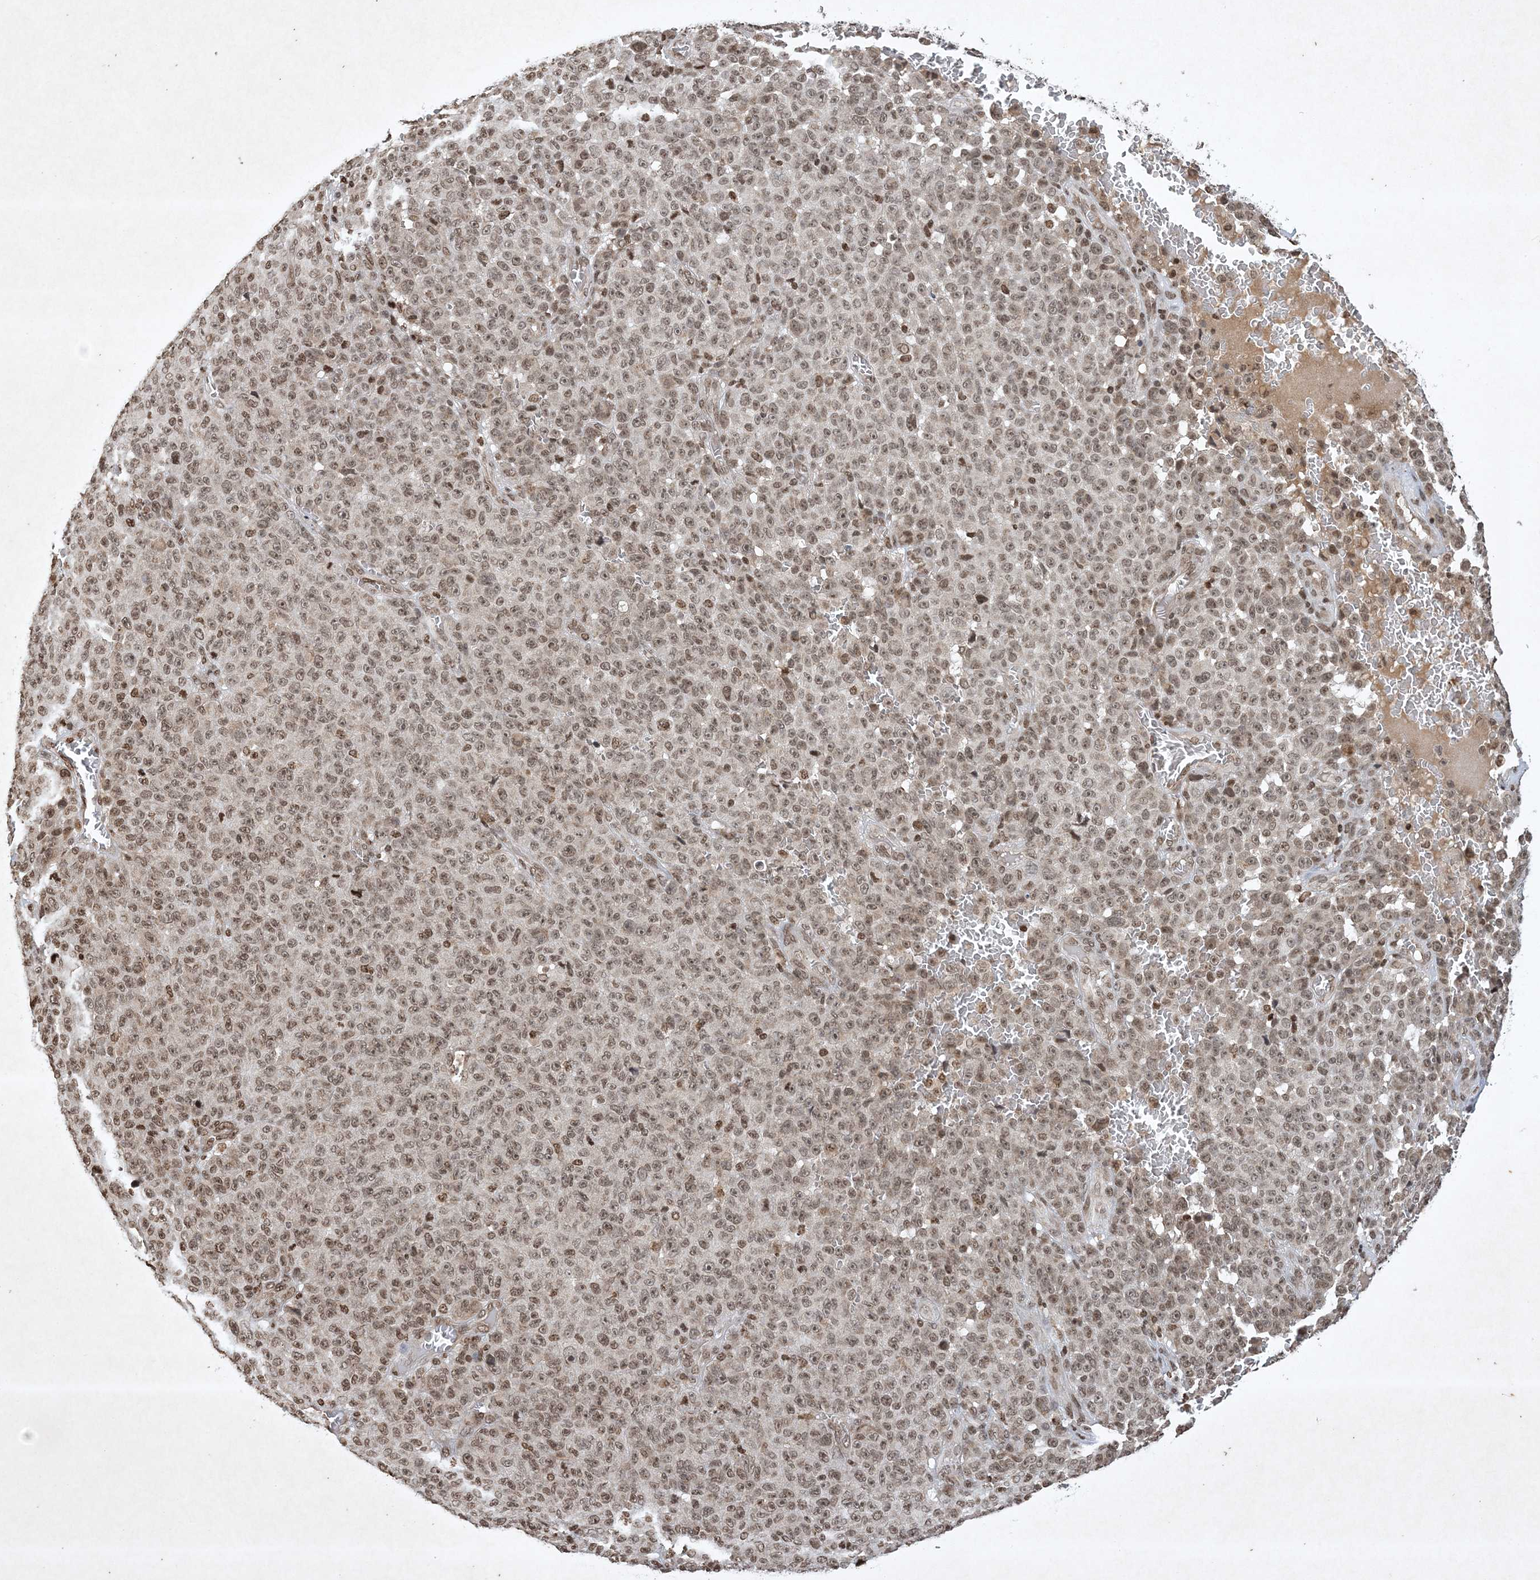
{"staining": {"intensity": "moderate", "quantity": ">75%", "location": "nuclear"}, "tissue": "melanoma", "cell_type": "Tumor cells", "image_type": "cancer", "snomed": [{"axis": "morphology", "description": "Malignant melanoma, NOS"}, {"axis": "topography", "description": "Skin"}], "caption": "This histopathology image reveals IHC staining of human melanoma, with medium moderate nuclear positivity in about >75% of tumor cells.", "gene": "NEDD9", "patient": {"sex": "female", "age": 82}}